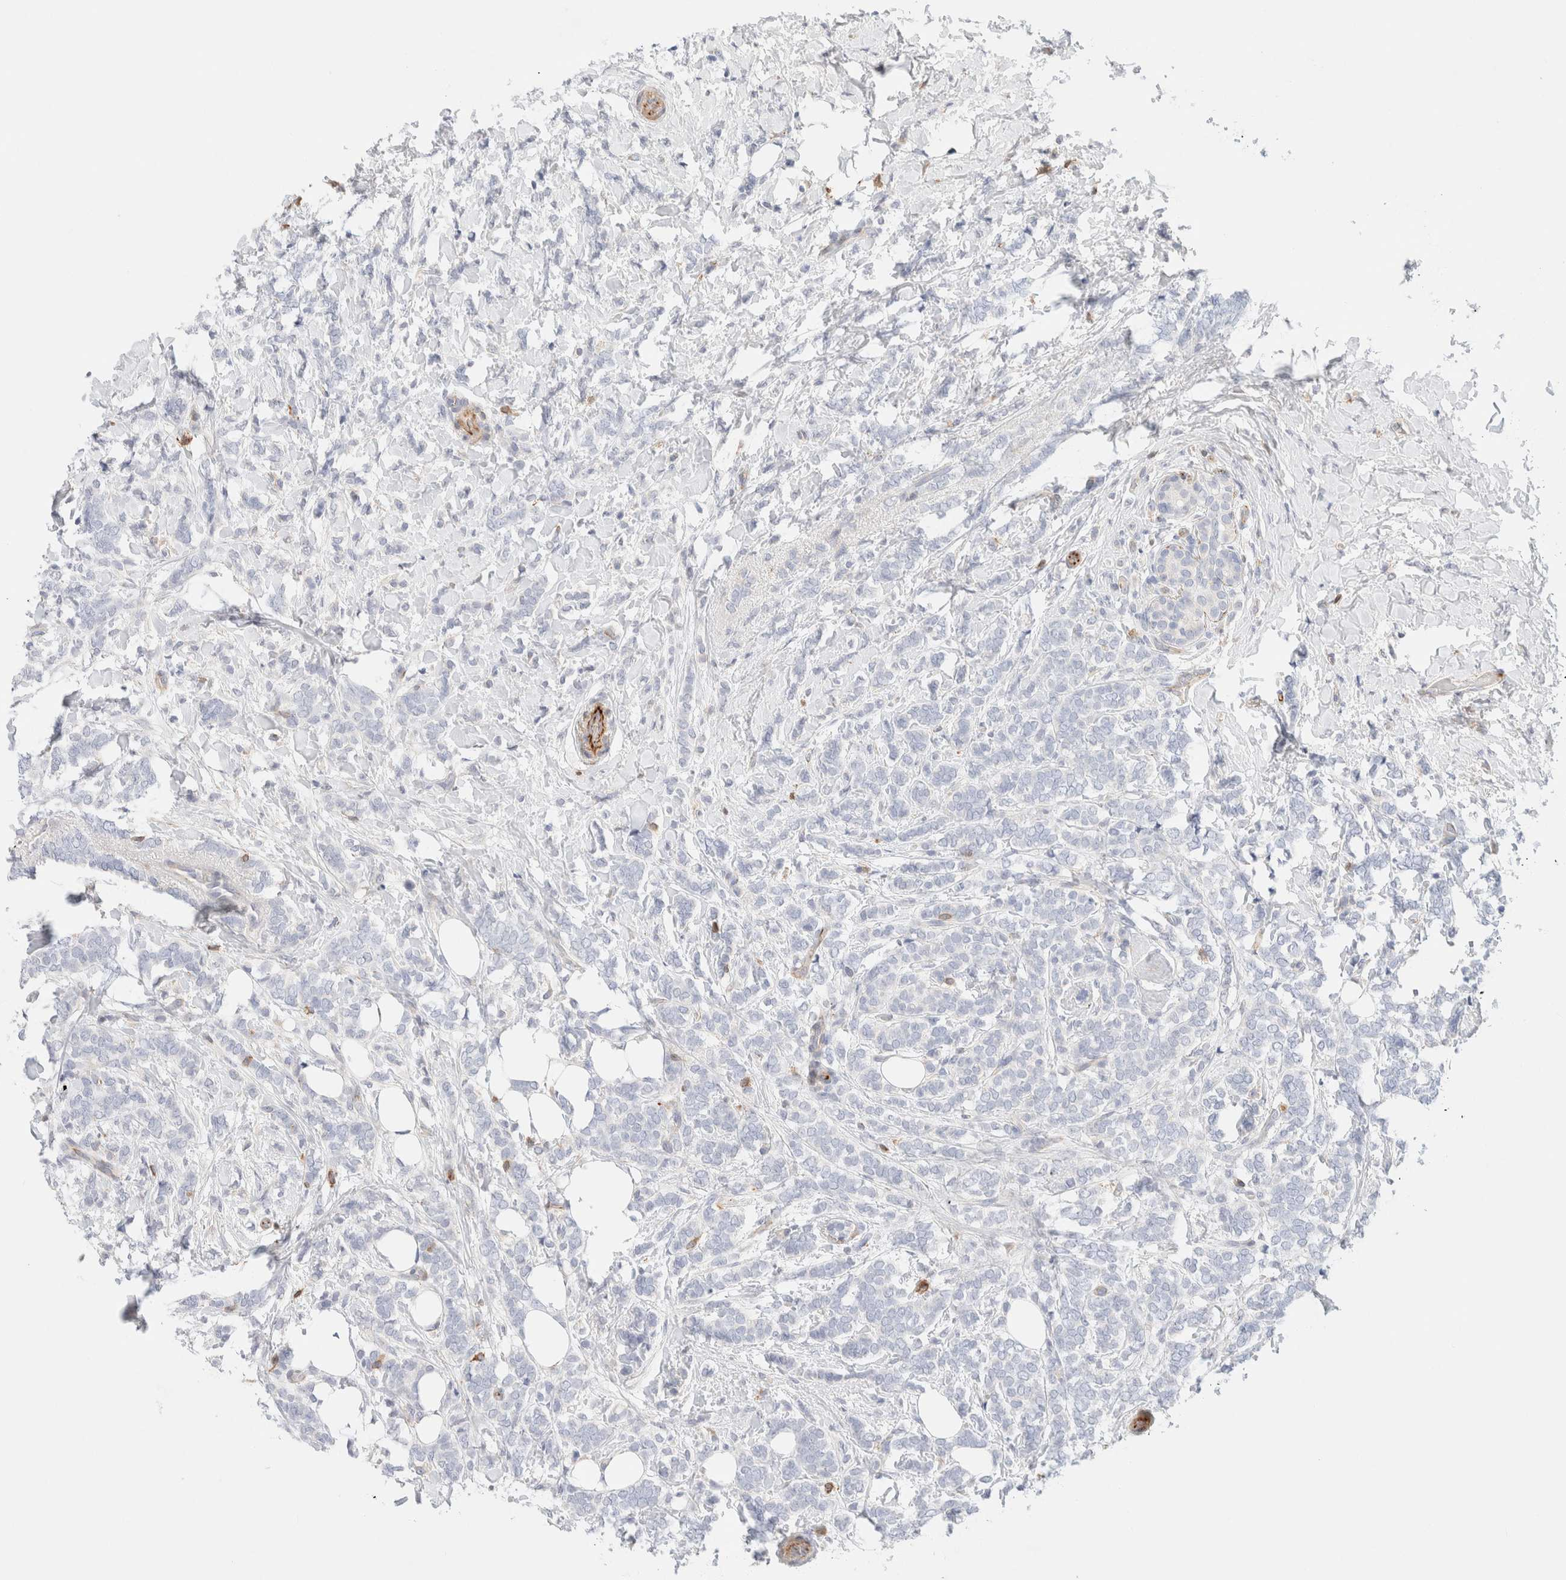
{"staining": {"intensity": "negative", "quantity": "none", "location": "none"}, "tissue": "breast cancer", "cell_type": "Tumor cells", "image_type": "cancer", "snomed": [{"axis": "morphology", "description": "Lobular carcinoma"}, {"axis": "topography", "description": "Breast"}], "caption": "The immunohistochemistry (IHC) micrograph has no significant expression in tumor cells of breast lobular carcinoma tissue.", "gene": "SLC25A48", "patient": {"sex": "female", "age": 50}}